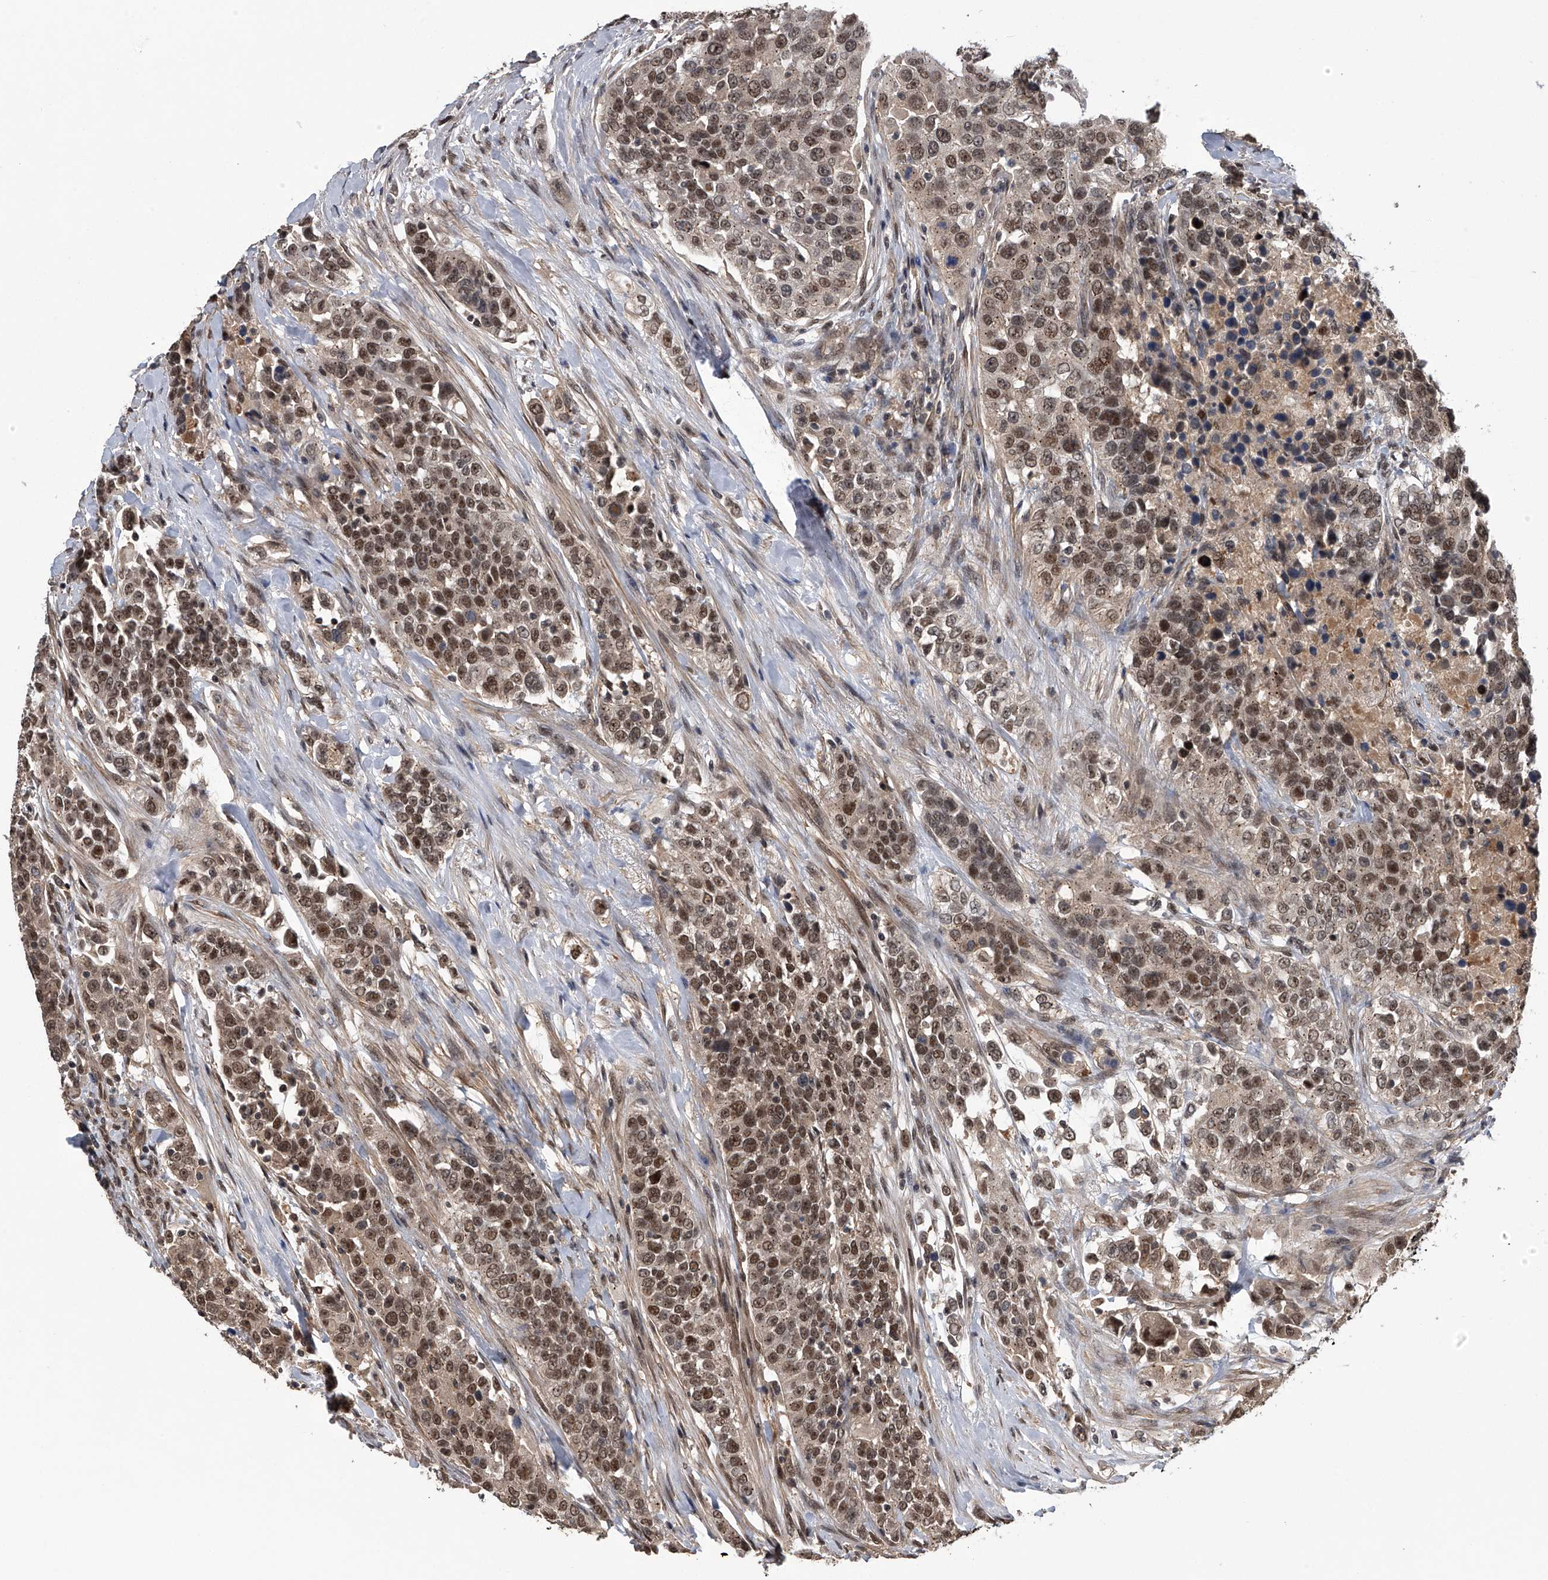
{"staining": {"intensity": "moderate", "quantity": ">75%", "location": "cytoplasmic/membranous,nuclear"}, "tissue": "urothelial cancer", "cell_type": "Tumor cells", "image_type": "cancer", "snomed": [{"axis": "morphology", "description": "Urothelial carcinoma, High grade"}, {"axis": "topography", "description": "Urinary bladder"}], "caption": "This micrograph shows immunohistochemistry (IHC) staining of urothelial cancer, with medium moderate cytoplasmic/membranous and nuclear expression in approximately >75% of tumor cells.", "gene": "SLC12A8", "patient": {"sex": "female", "age": 80}}